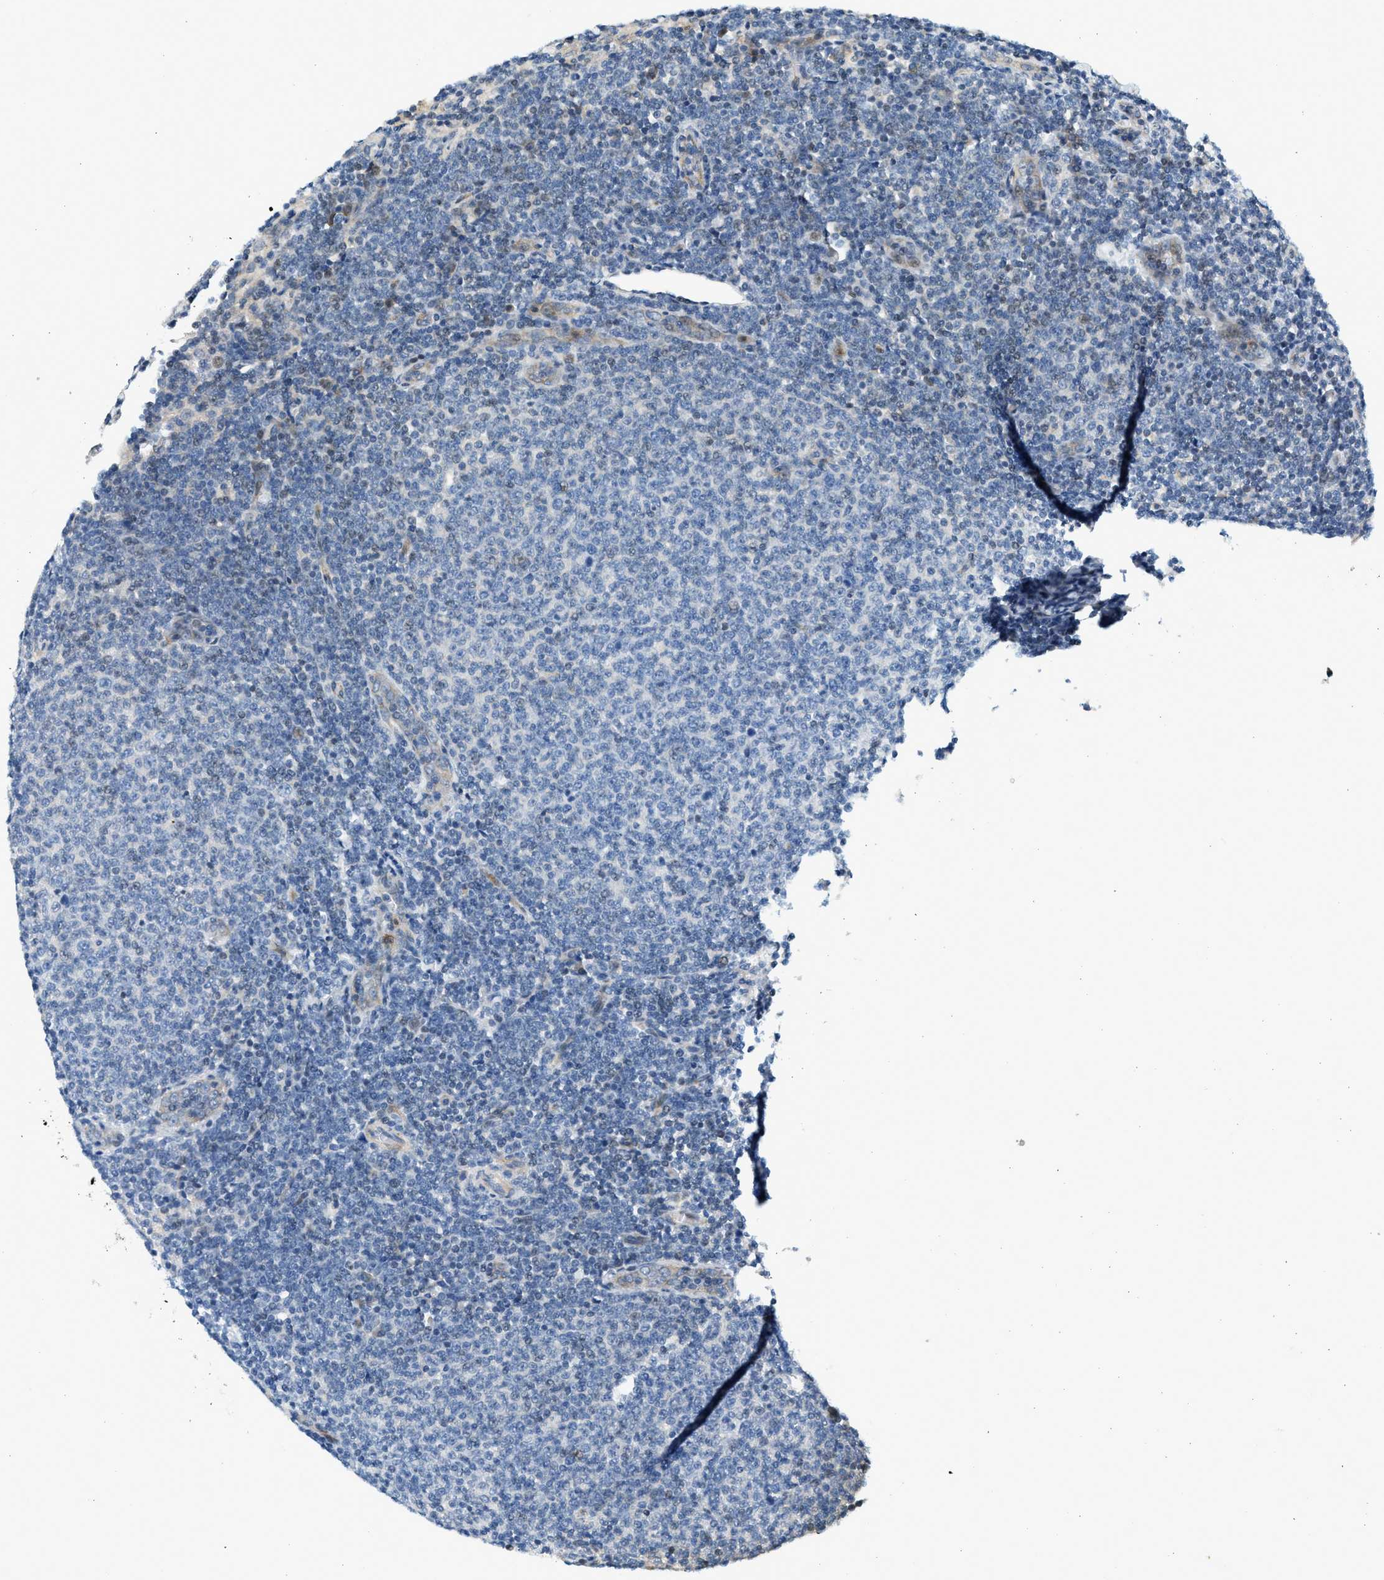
{"staining": {"intensity": "negative", "quantity": "none", "location": "none"}, "tissue": "lymphoma", "cell_type": "Tumor cells", "image_type": "cancer", "snomed": [{"axis": "morphology", "description": "Malignant lymphoma, non-Hodgkin's type, Low grade"}, {"axis": "topography", "description": "Lymph node"}], "caption": "Human low-grade malignant lymphoma, non-Hodgkin's type stained for a protein using immunohistochemistry (IHC) exhibits no expression in tumor cells.", "gene": "NRSN2", "patient": {"sex": "male", "age": 66}}